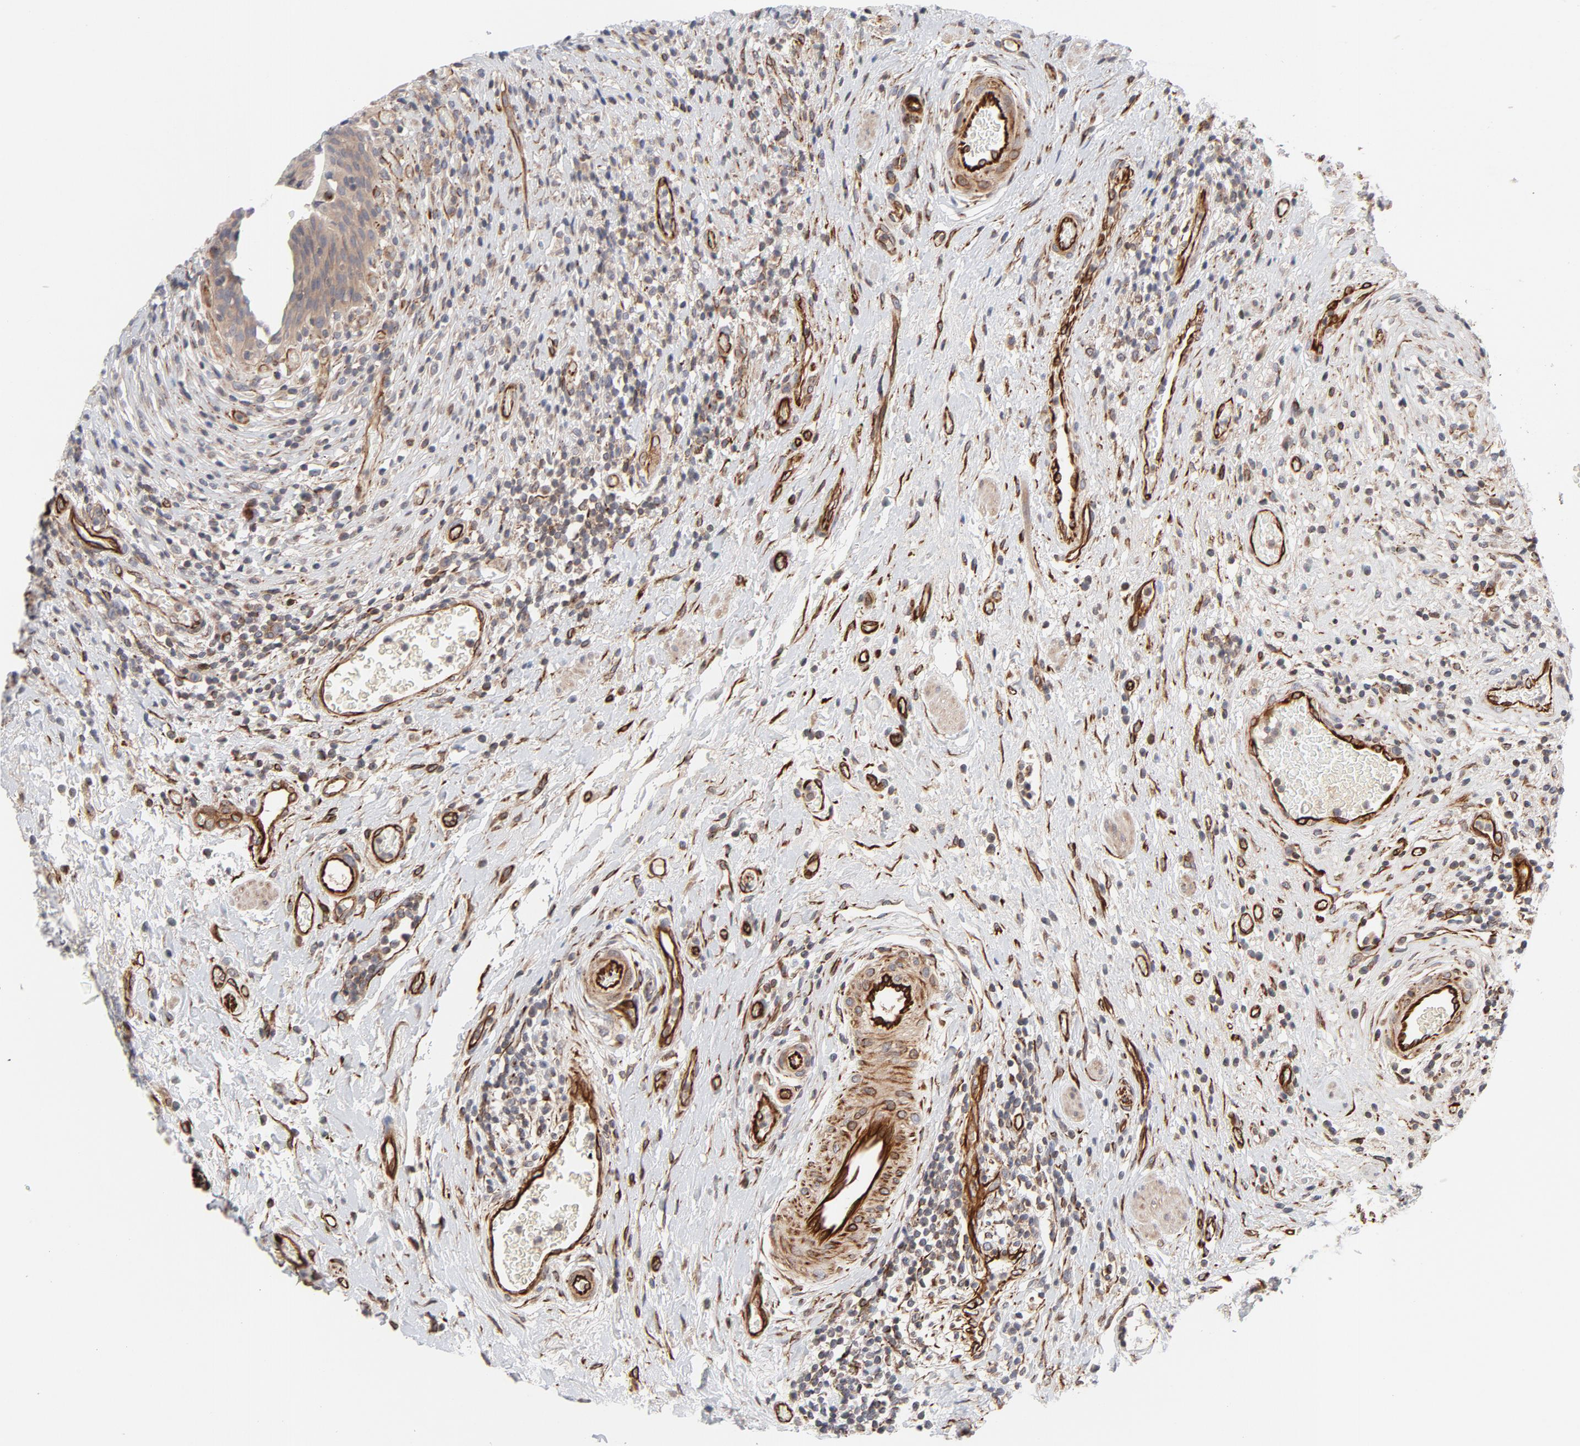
{"staining": {"intensity": "weak", "quantity": ">75%", "location": "cytoplasmic/membranous"}, "tissue": "urinary bladder", "cell_type": "Urothelial cells", "image_type": "normal", "snomed": [{"axis": "morphology", "description": "Normal tissue, NOS"}, {"axis": "morphology", "description": "Urothelial carcinoma, High grade"}, {"axis": "topography", "description": "Urinary bladder"}], "caption": "Benign urinary bladder reveals weak cytoplasmic/membranous positivity in about >75% of urothelial cells (DAB = brown stain, brightfield microscopy at high magnification)..", "gene": "DNAAF2", "patient": {"sex": "male", "age": 51}}